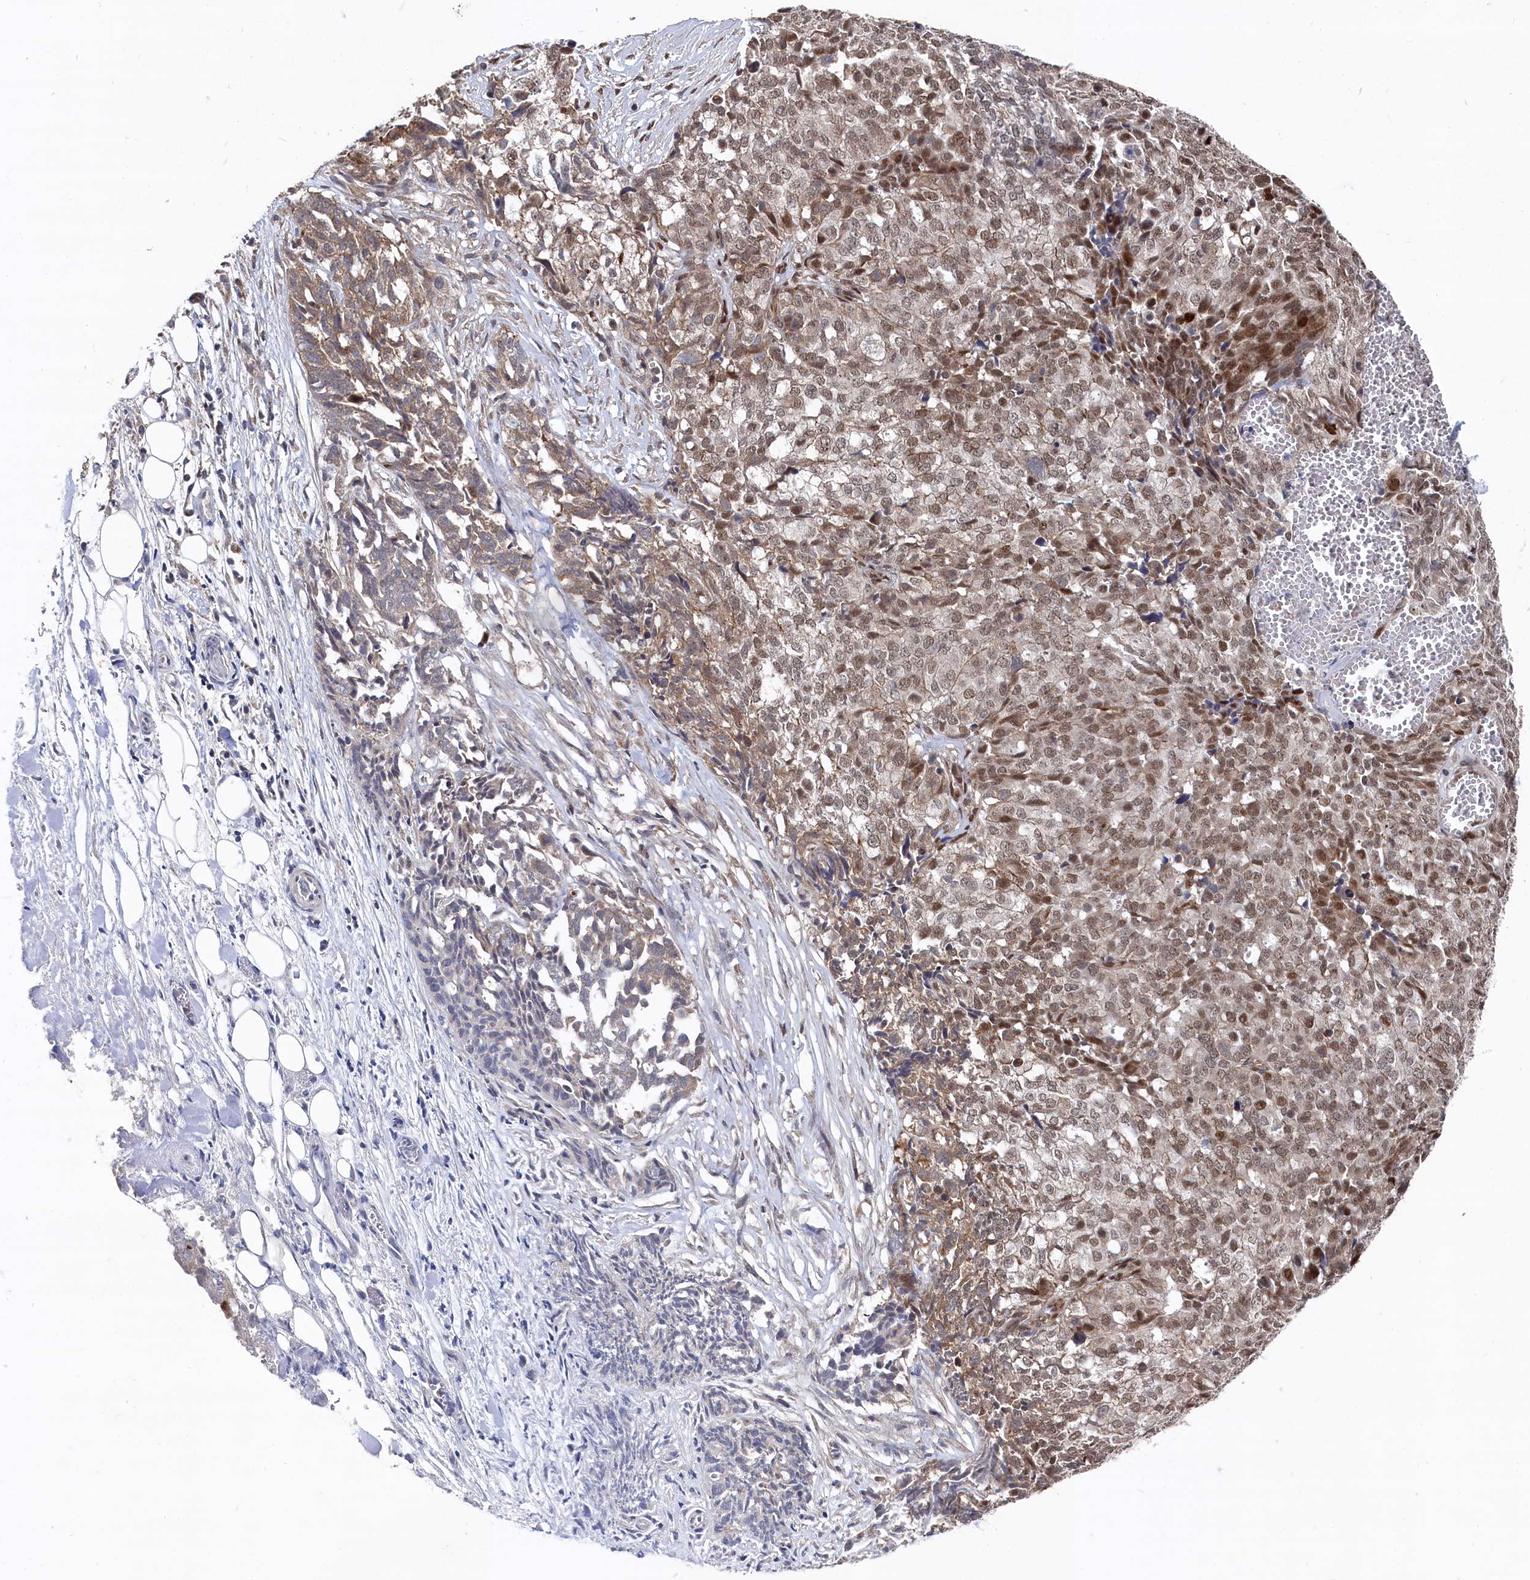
{"staining": {"intensity": "moderate", "quantity": ">75%", "location": "nuclear"}, "tissue": "ovarian cancer", "cell_type": "Tumor cells", "image_type": "cancer", "snomed": [{"axis": "morphology", "description": "Cystadenocarcinoma, serous, NOS"}, {"axis": "topography", "description": "Soft tissue"}, {"axis": "topography", "description": "Ovary"}], "caption": "DAB immunohistochemical staining of human serous cystadenocarcinoma (ovarian) shows moderate nuclear protein positivity in about >75% of tumor cells.", "gene": "BUB3", "patient": {"sex": "female", "age": 57}}